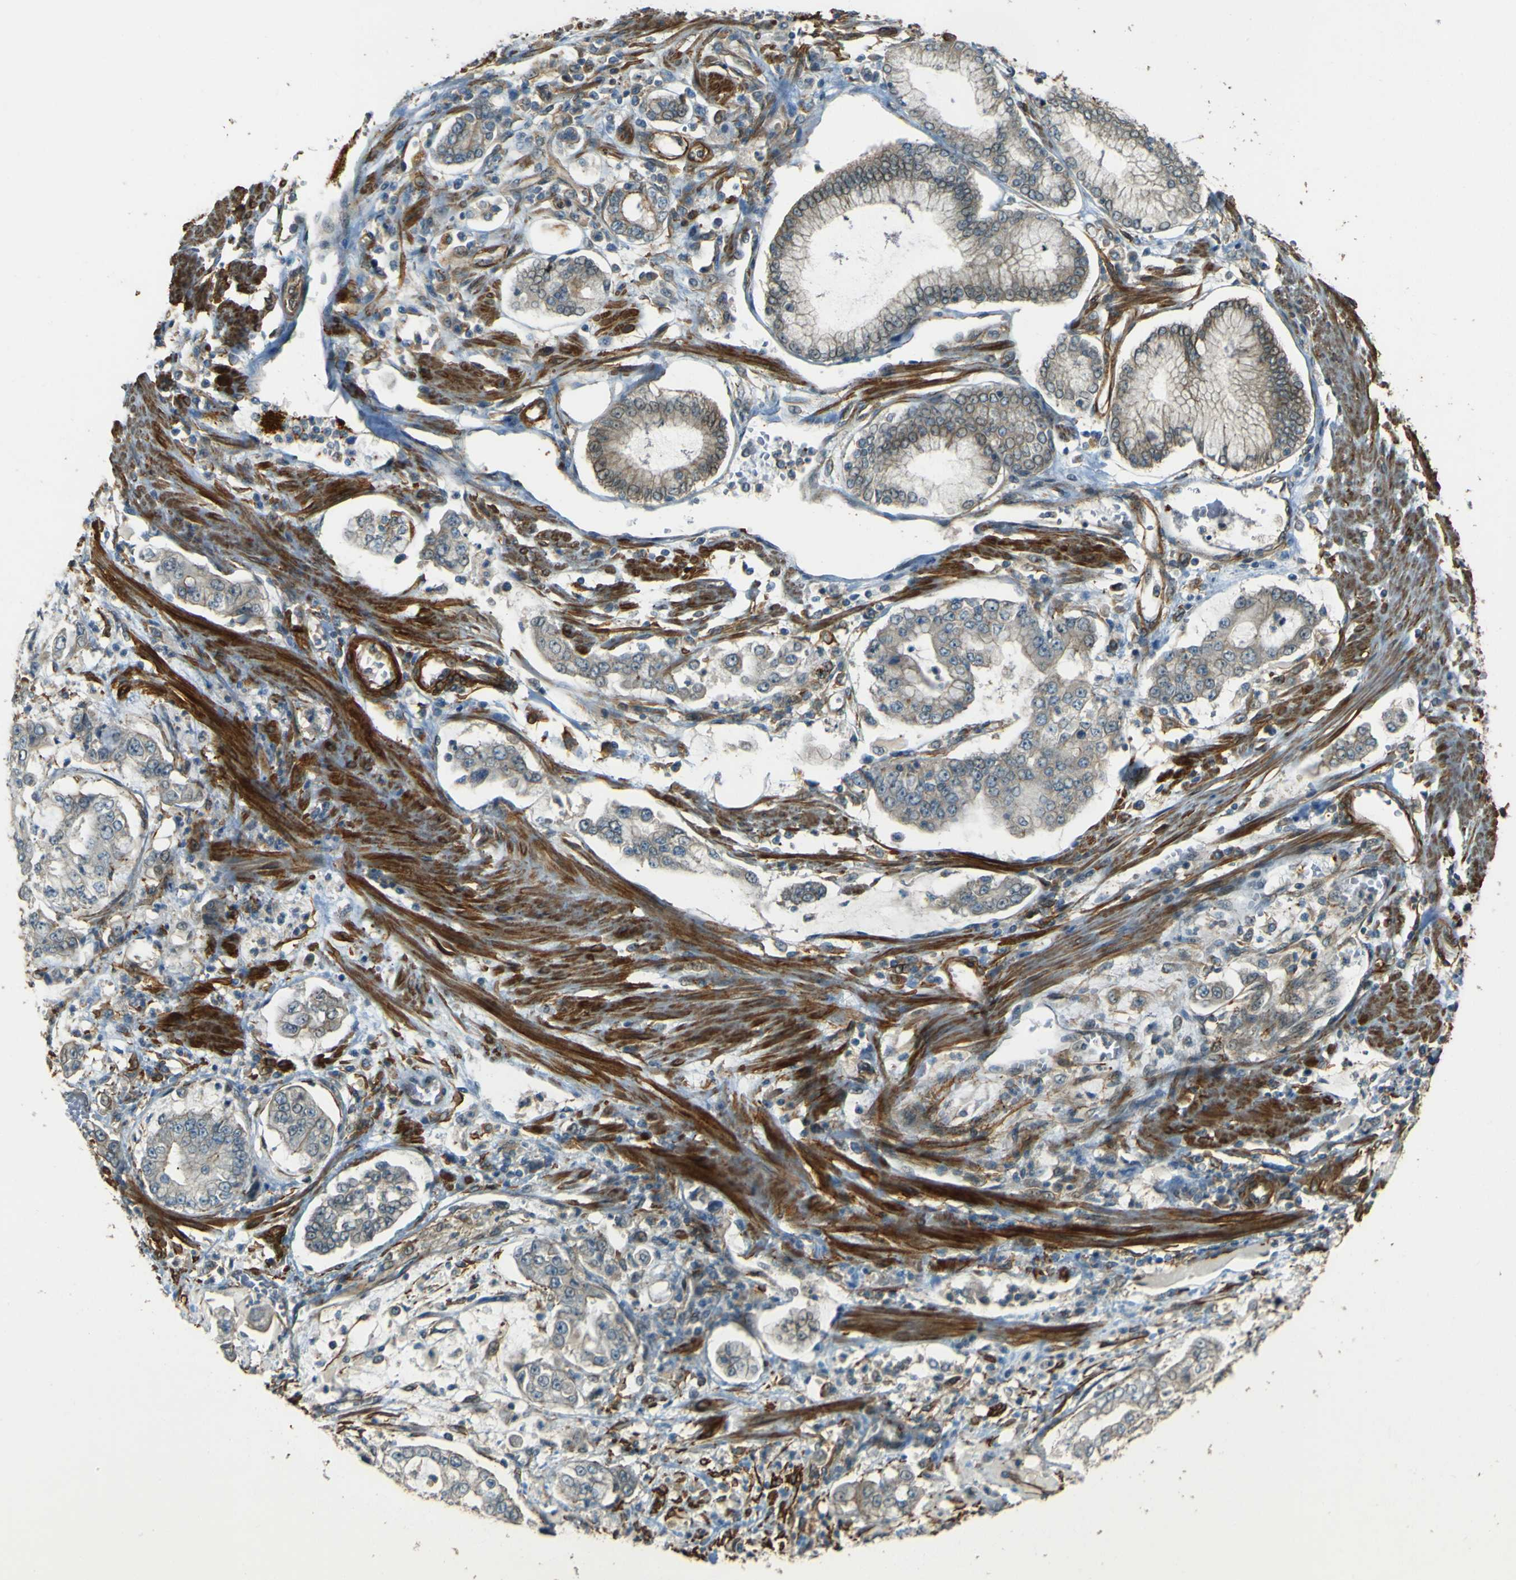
{"staining": {"intensity": "weak", "quantity": "25%-75%", "location": "cytoplasmic/membranous"}, "tissue": "stomach cancer", "cell_type": "Tumor cells", "image_type": "cancer", "snomed": [{"axis": "morphology", "description": "Adenocarcinoma, NOS"}, {"axis": "topography", "description": "Stomach"}], "caption": "Protein staining exhibits weak cytoplasmic/membranous positivity in approximately 25%-75% of tumor cells in stomach adenocarcinoma. (Stains: DAB in brown, nuclei in blue, Microscopy: brightfield microscopy at high magnification).", "gene": "NEXN", "patient": {"sex": "male", "age": 76}}